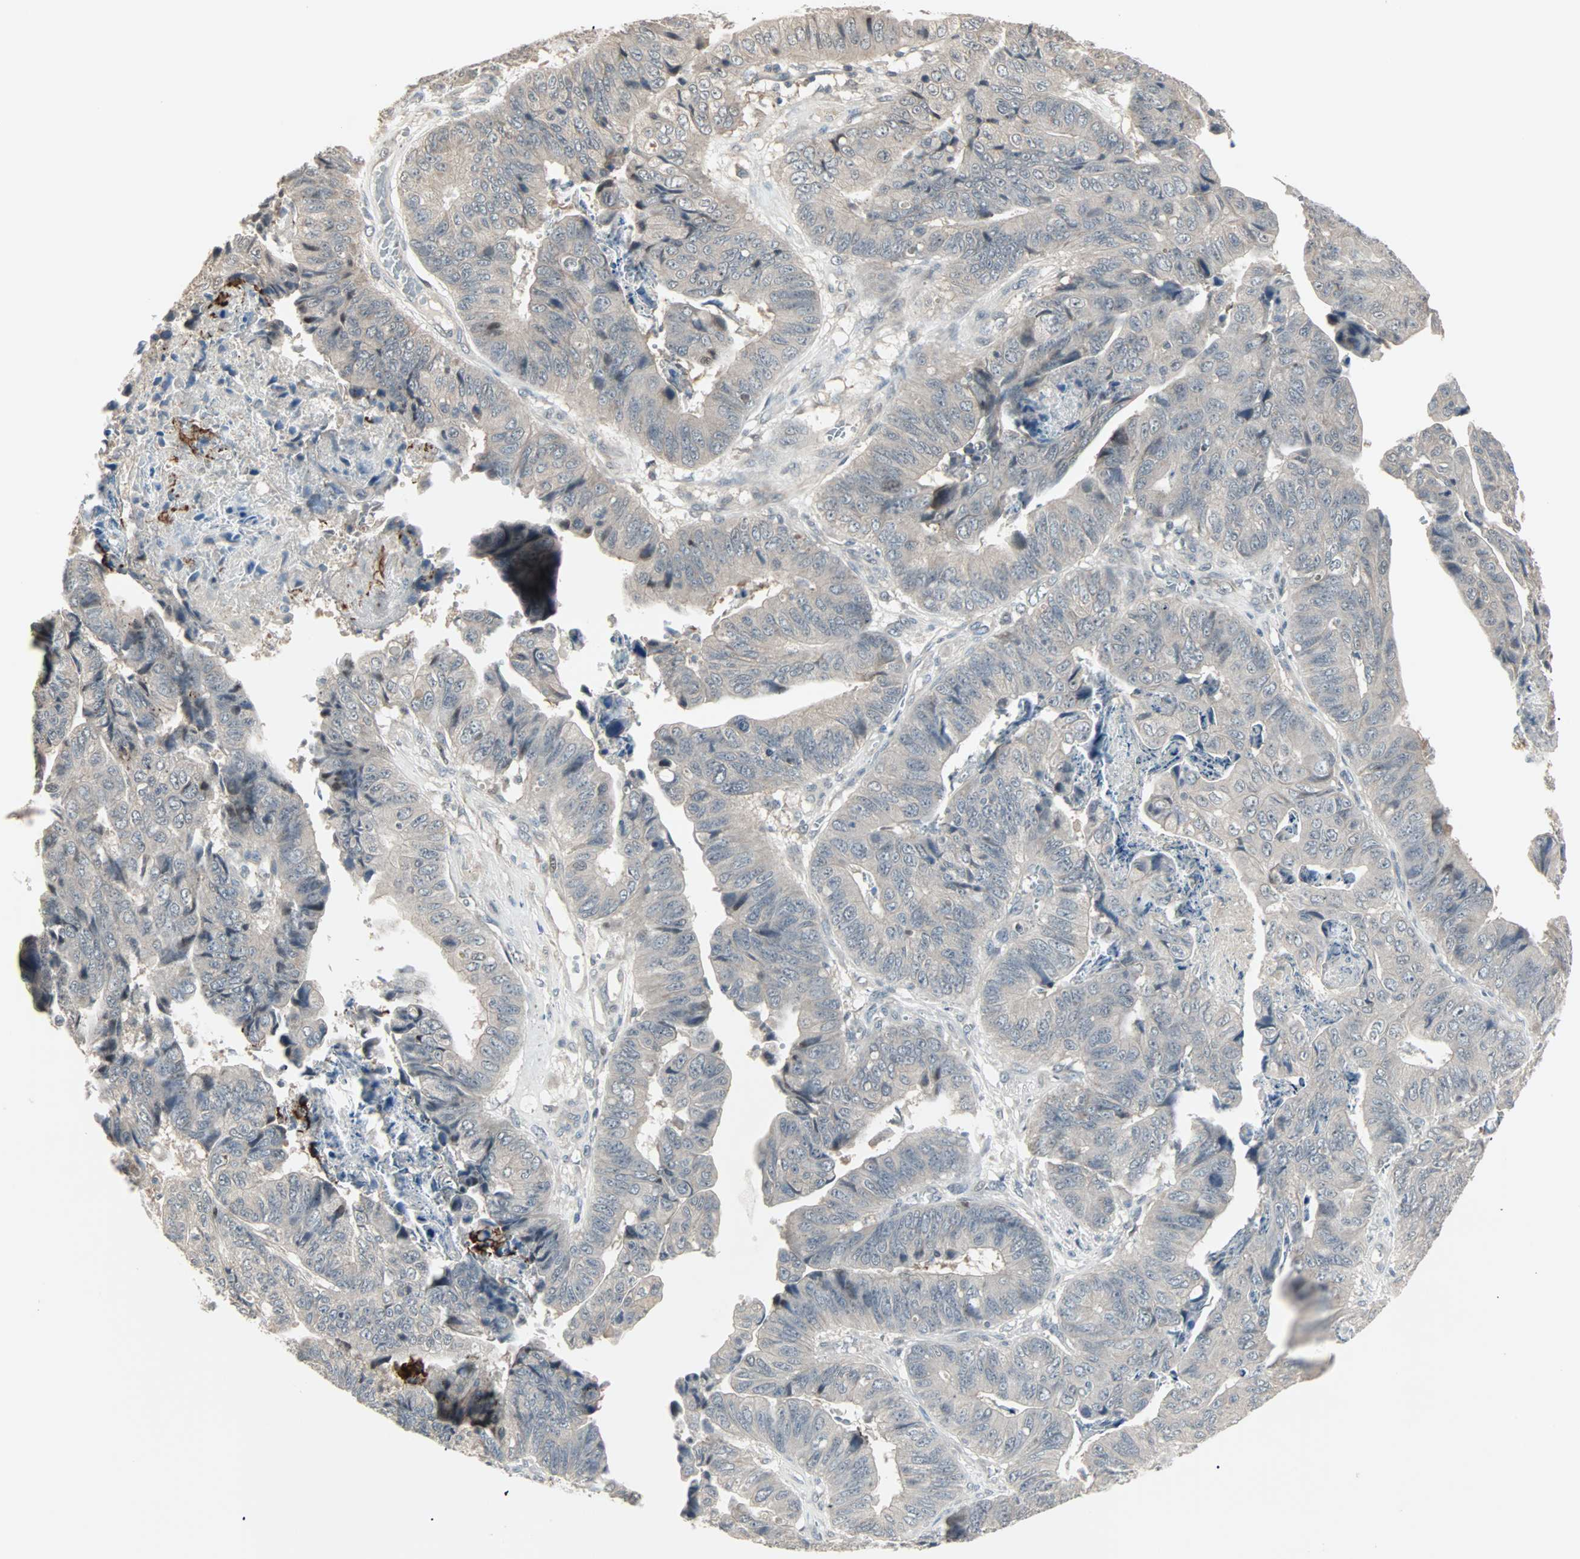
{"staining": {"intensity": "weak", "quantity": ">75%", "location": "cytoplasmic/membranous"}, "tissue": "stomach cancer", "cell_type": "Tumor cells", "image_type": "cancer", "snomed": [{"axis": "morphology", "description": "Adenocarcinoma, NOS"}, {"axis": "topography", "description": "Stomach, lower"}], "caption": "A brown stain highlights weak cytoplasmic/membranous expression of a protein in human stomach adenocarcinoma tumor cells. Nuclei are stained in blue.", "gene": "KDM4A", "patient": {"sex": "male", "age": 77}}